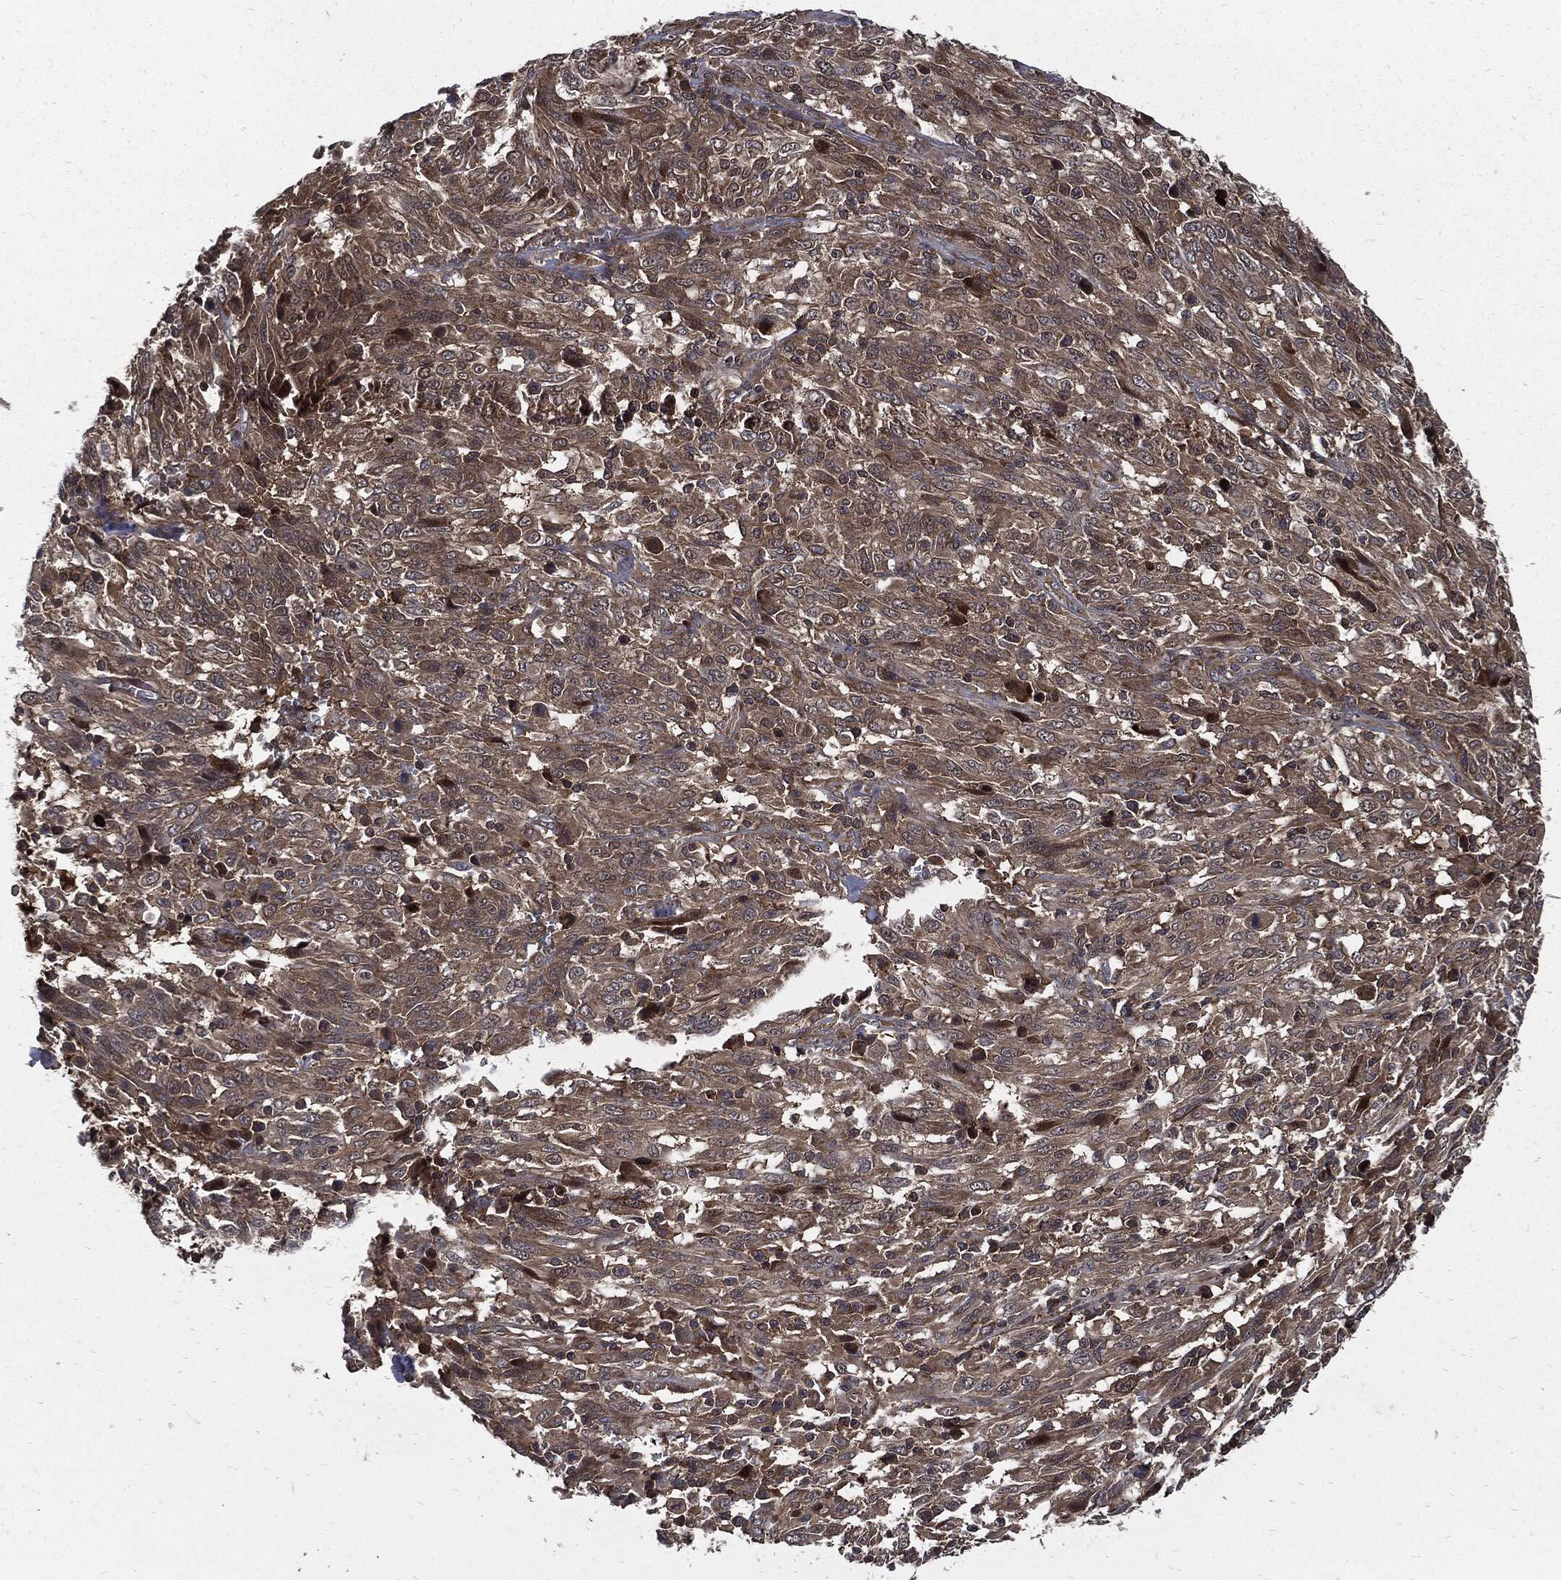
{"staining": {"intensity": "moderate", "quantity": "25%-75%", "location": "cytoplasmic/membranous"}, "tissue": "melanoma", "cell_type": "Tumor cells", "image_type": "cancer", "snomed": [{"axis": "morphology", "description": "Malignant melanoma, NOS"}, {"axis": "topography", "description": "Skin"}], "caption": "The image demonstrates immunohistochemical staining of malignant melanoma. There is moderate cytoplasmic/membranous expression is appreciated in about 25%-75% of tumor cells. (brown staining indicates protein expression, while blue staining denotes nuclei).", "gene": "CLU", "patient": {"sex": "female", "age": 91}}